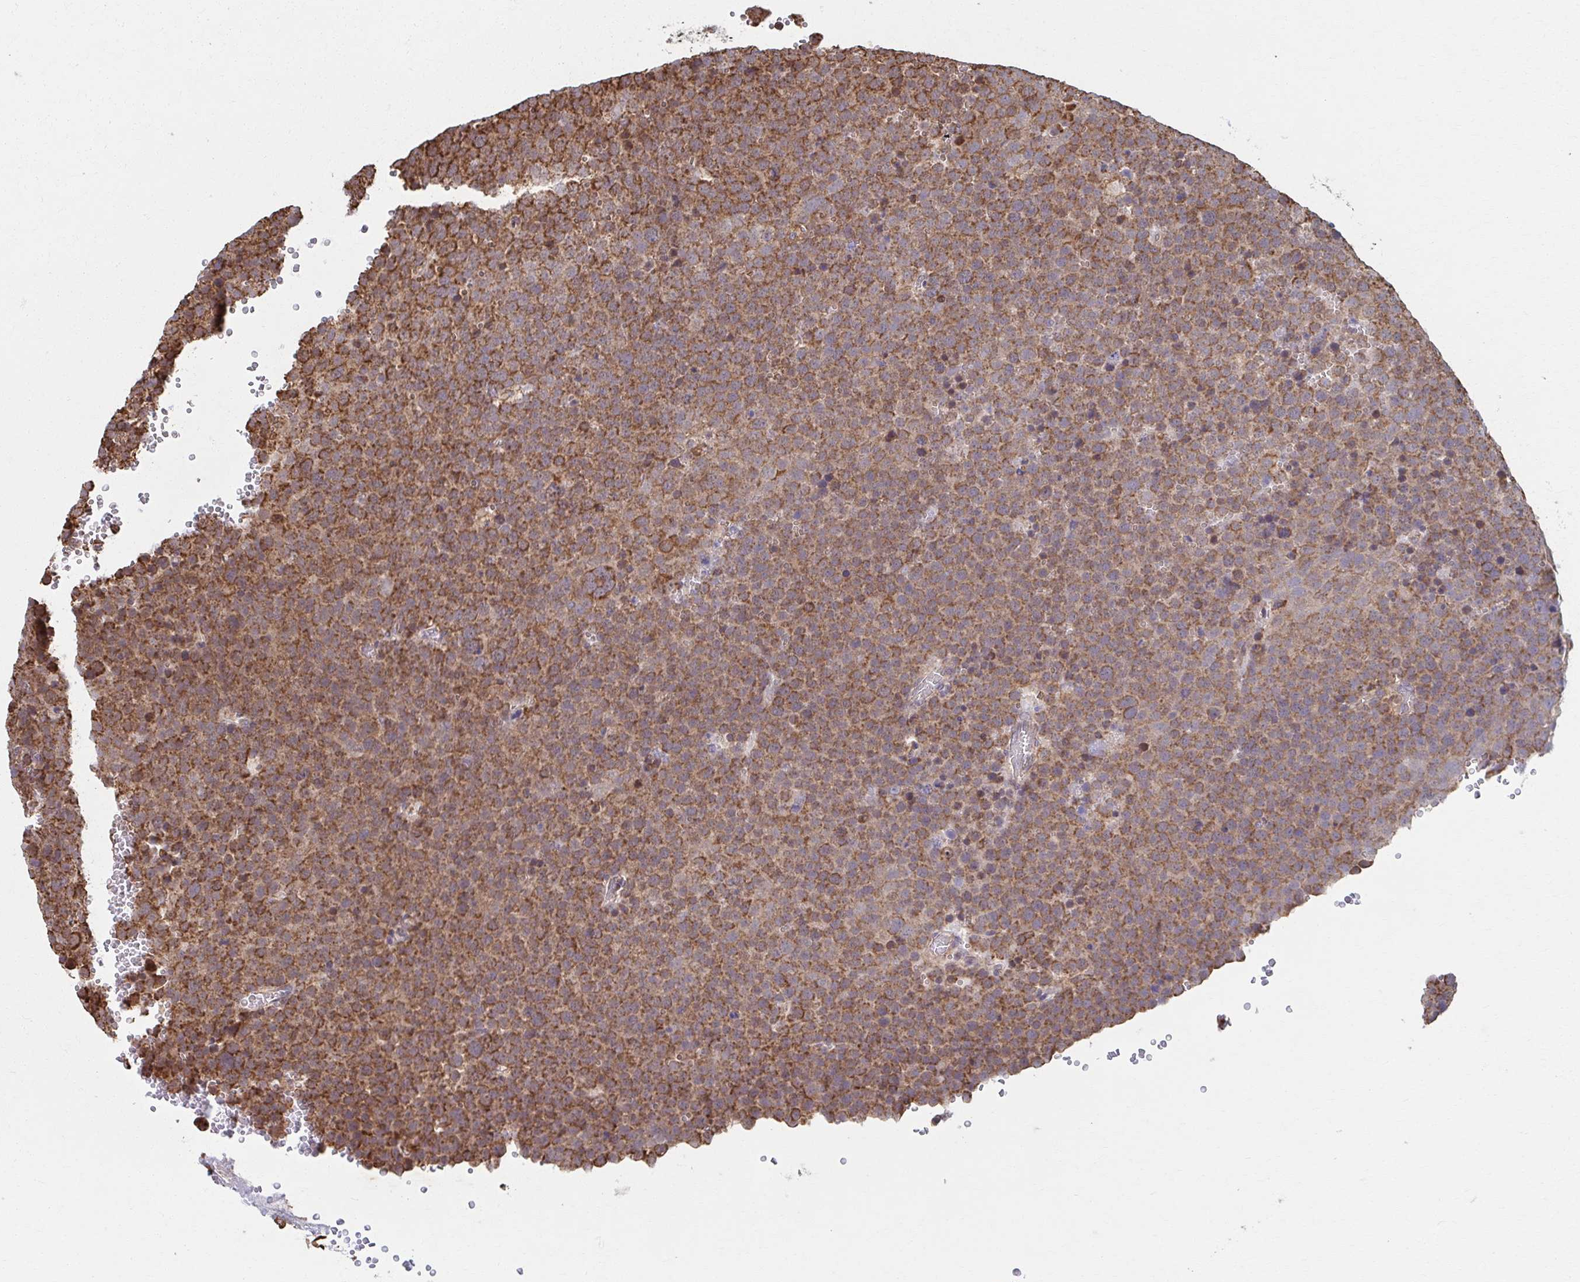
{"staining": {"intensity": "moderate", "quantity": ">75%", "location": "cytoplasmic/membranous"}, "tissue": "testis cancer", "cell_type": "Tumor cells", "image_type": "cancer", "snomed": [{"axis": "morphology", "description": "Seminoma, NOS"}, {"axis": "topography", "description": "Testis"}], "caption": "Protein staining of seminoma (testis) tissue displays moderate cytoplasmic/membranous staining in about >75% of tumor cells. Using DAB (brown) and hematoxylin (blue) stains, captured at high magnification using brightfield microscopy.", "gene": "KLHL34", "patient": {"sex": "male", "age": 71}}